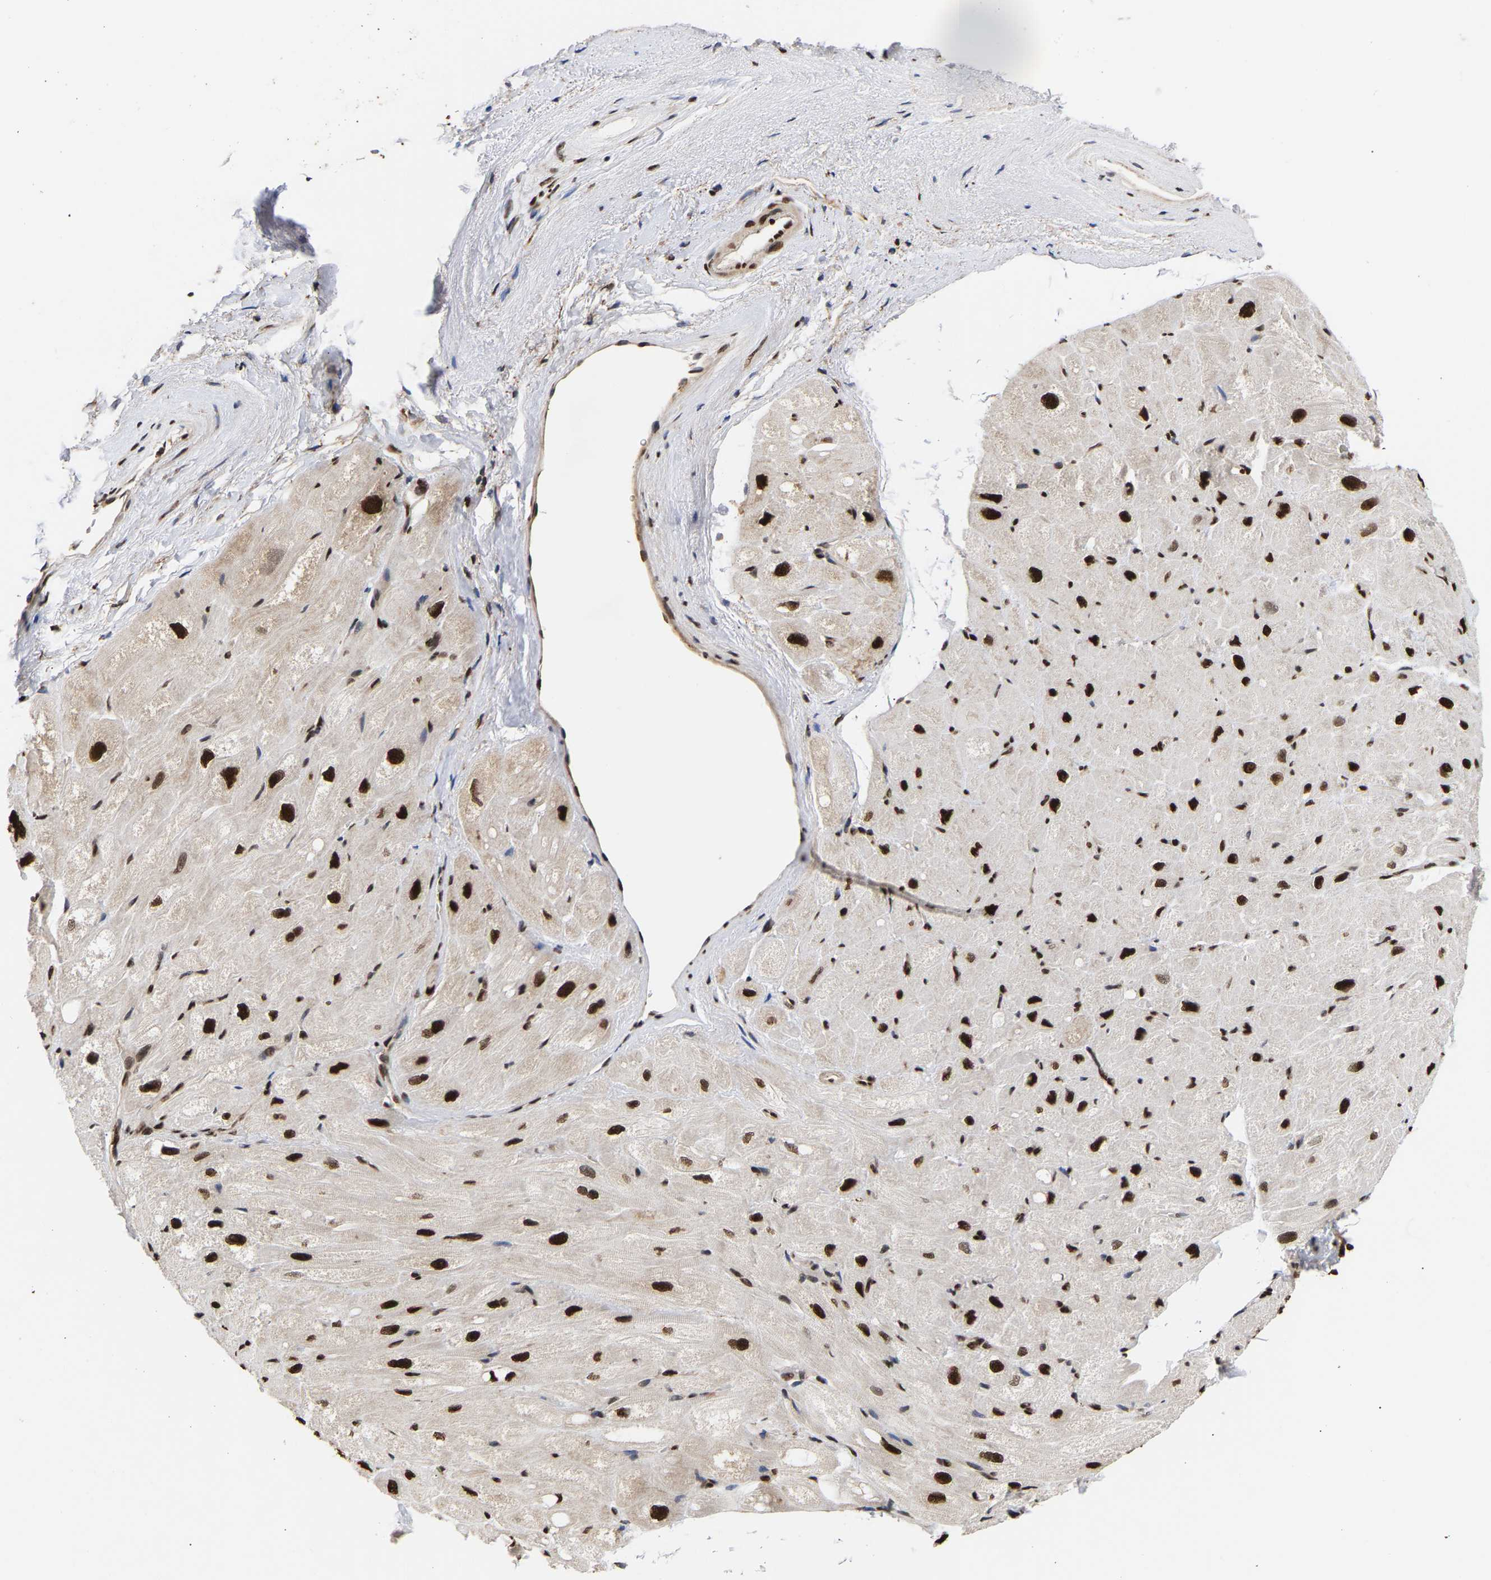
{"staining": {"intensity": "strong", "quantity": ">75%", "location": "nuclear"}, "tissue": "heart muscle", "cell_type": "Cardiomyocytes", "image_type": "normal", "snomed": [{"axis": "morphology", "description": "Normal tissue, NOS"}, {"axis": "topography", "description": "Heart"}], "caption": "Cardiomyocytes reveal high levels of strong nuclear positivity in approximately >75% of cells in normal heart muscle. (brown staining indicates protein expression, while blue staining denotes nuclei).", "gene": "PSIP1", "patient": {"sex": "male", "age": 49}}